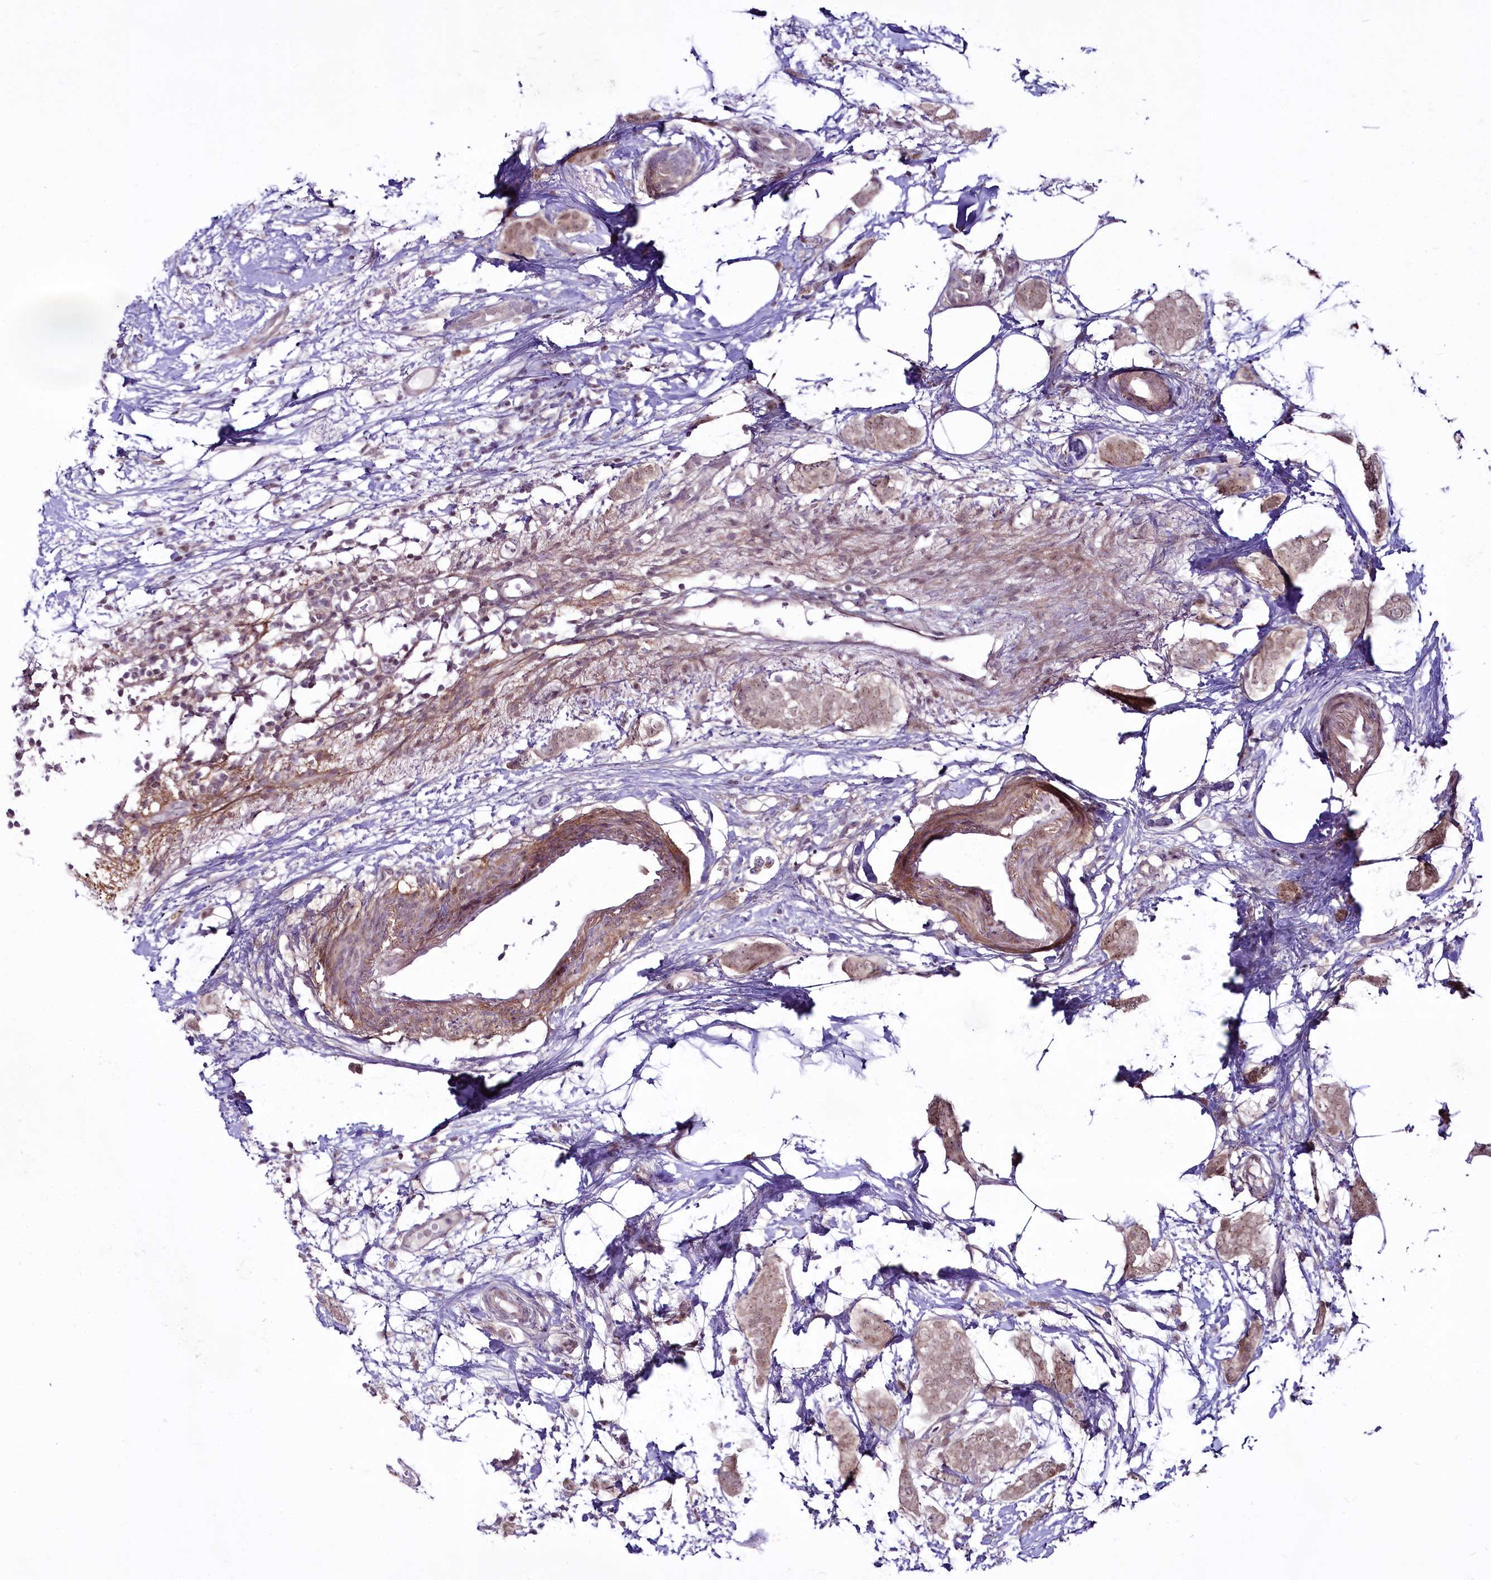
{"staining": {"intensity": "weak", "quantity": "25%-75%", "location": "nuclear"}, "tissue": "breast cancer", "cell_type": "Tumor cells", "image_type": "cancer", "snomed": [{"axis": "morphology", "description": "Duct carcinoma"}, {"axis": "topography", "description": "Breast"}], "caption": "IHC (DAB) staining of human breast cancer (infiltrating ductal carcinoma) shows weak nuclear protein expression in about 25%-75% of tumor cells.", "gene": "RSBN1", "patient": {"sex": "female", "age": 72}}